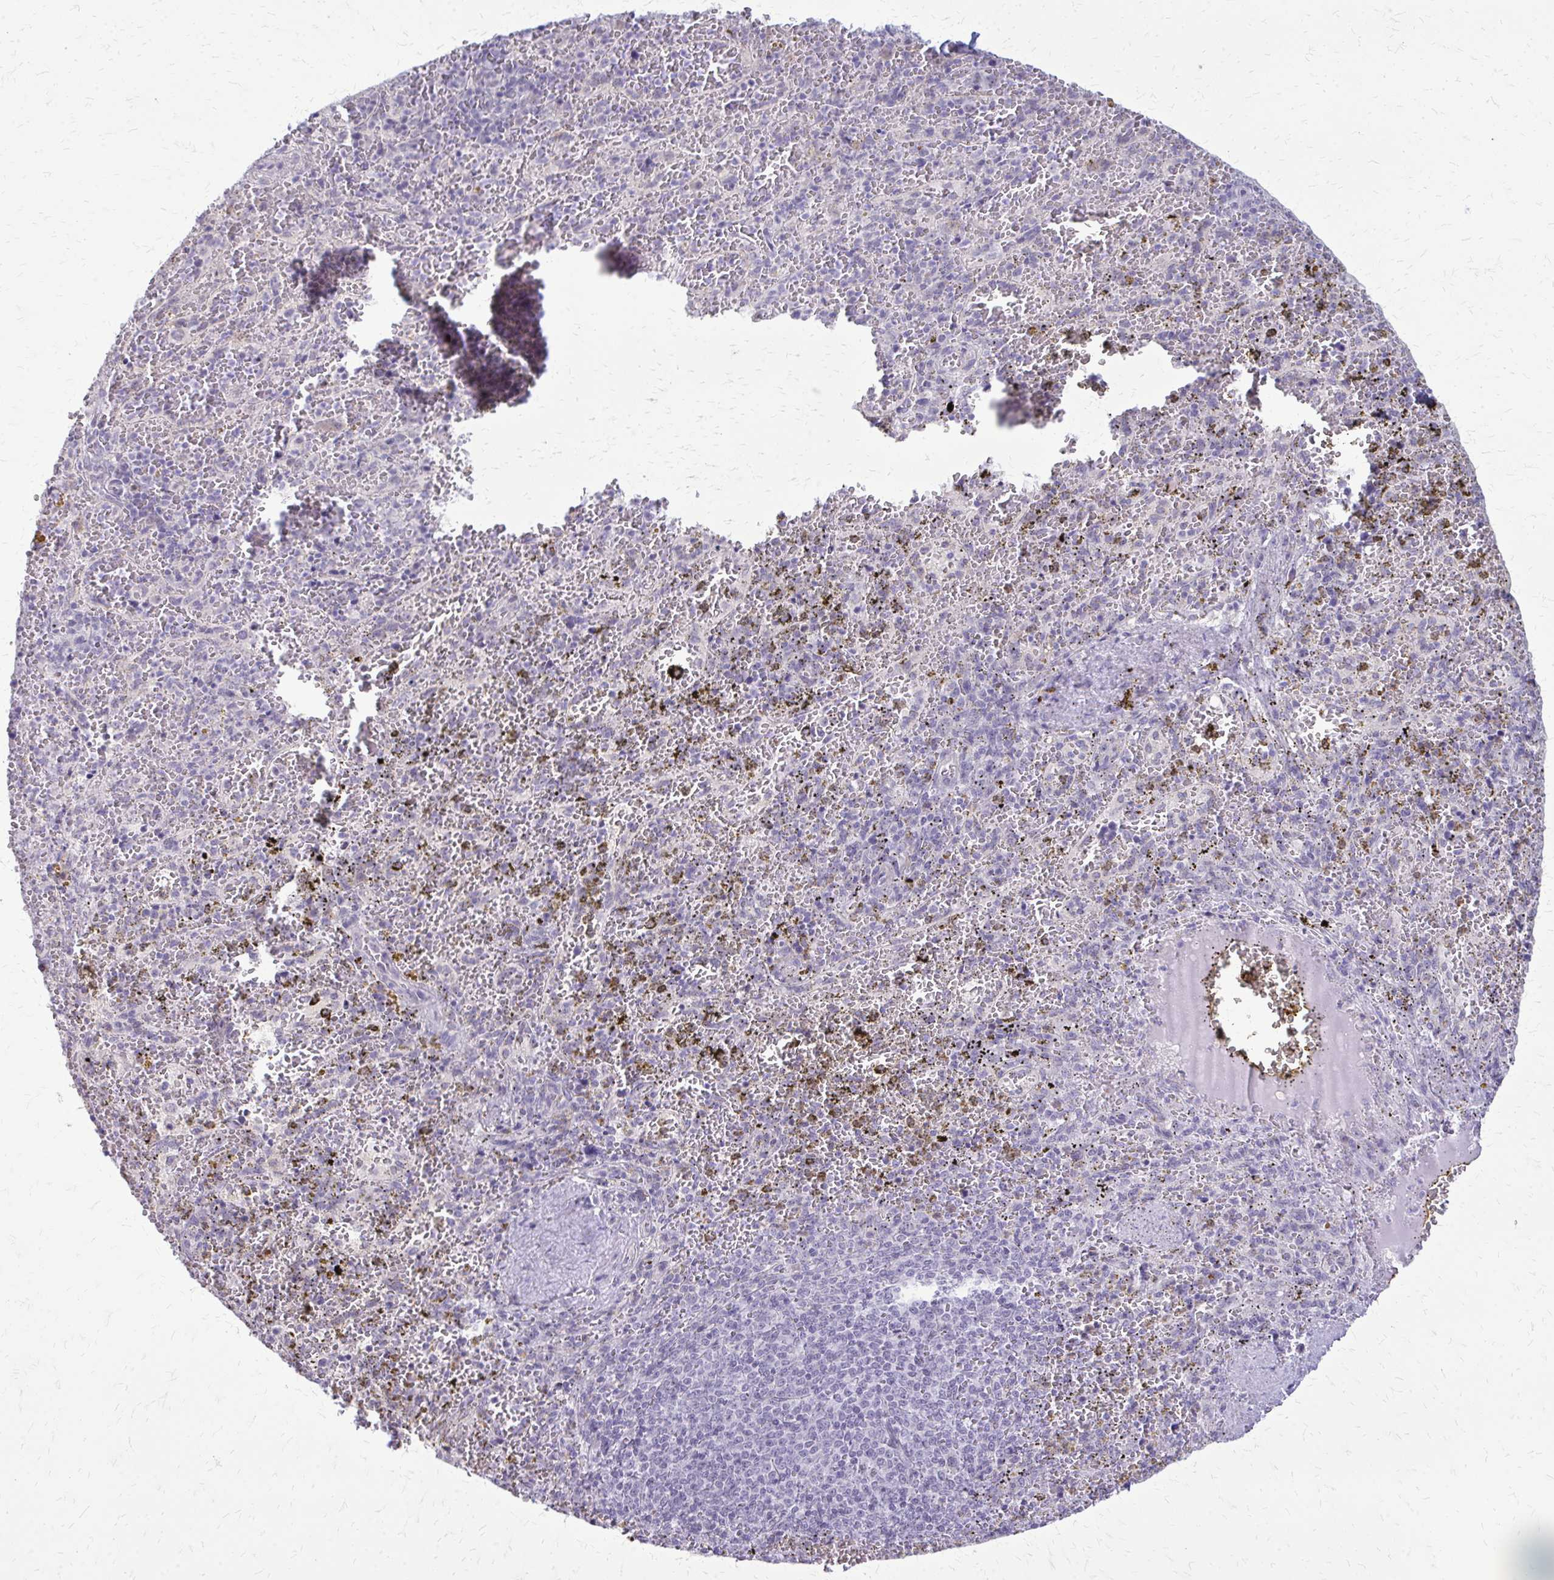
{"staining": {"intensity": "negative", "quantity": "none", "location": "none"}, "tissue": "spleen", "cell_type": "Cells in red pulp", "image_type": "normal", "snomed": [{"axis": "morphology", "description": "Normal tissue, NOS"}, {"axis": "topography", "description": "Spleen"}], "caption": "Cells in red pulp show no significant protein positivity in normal spleen.", "gene": "PLCB1", "patient": {"sex": "female", "age": 50}}